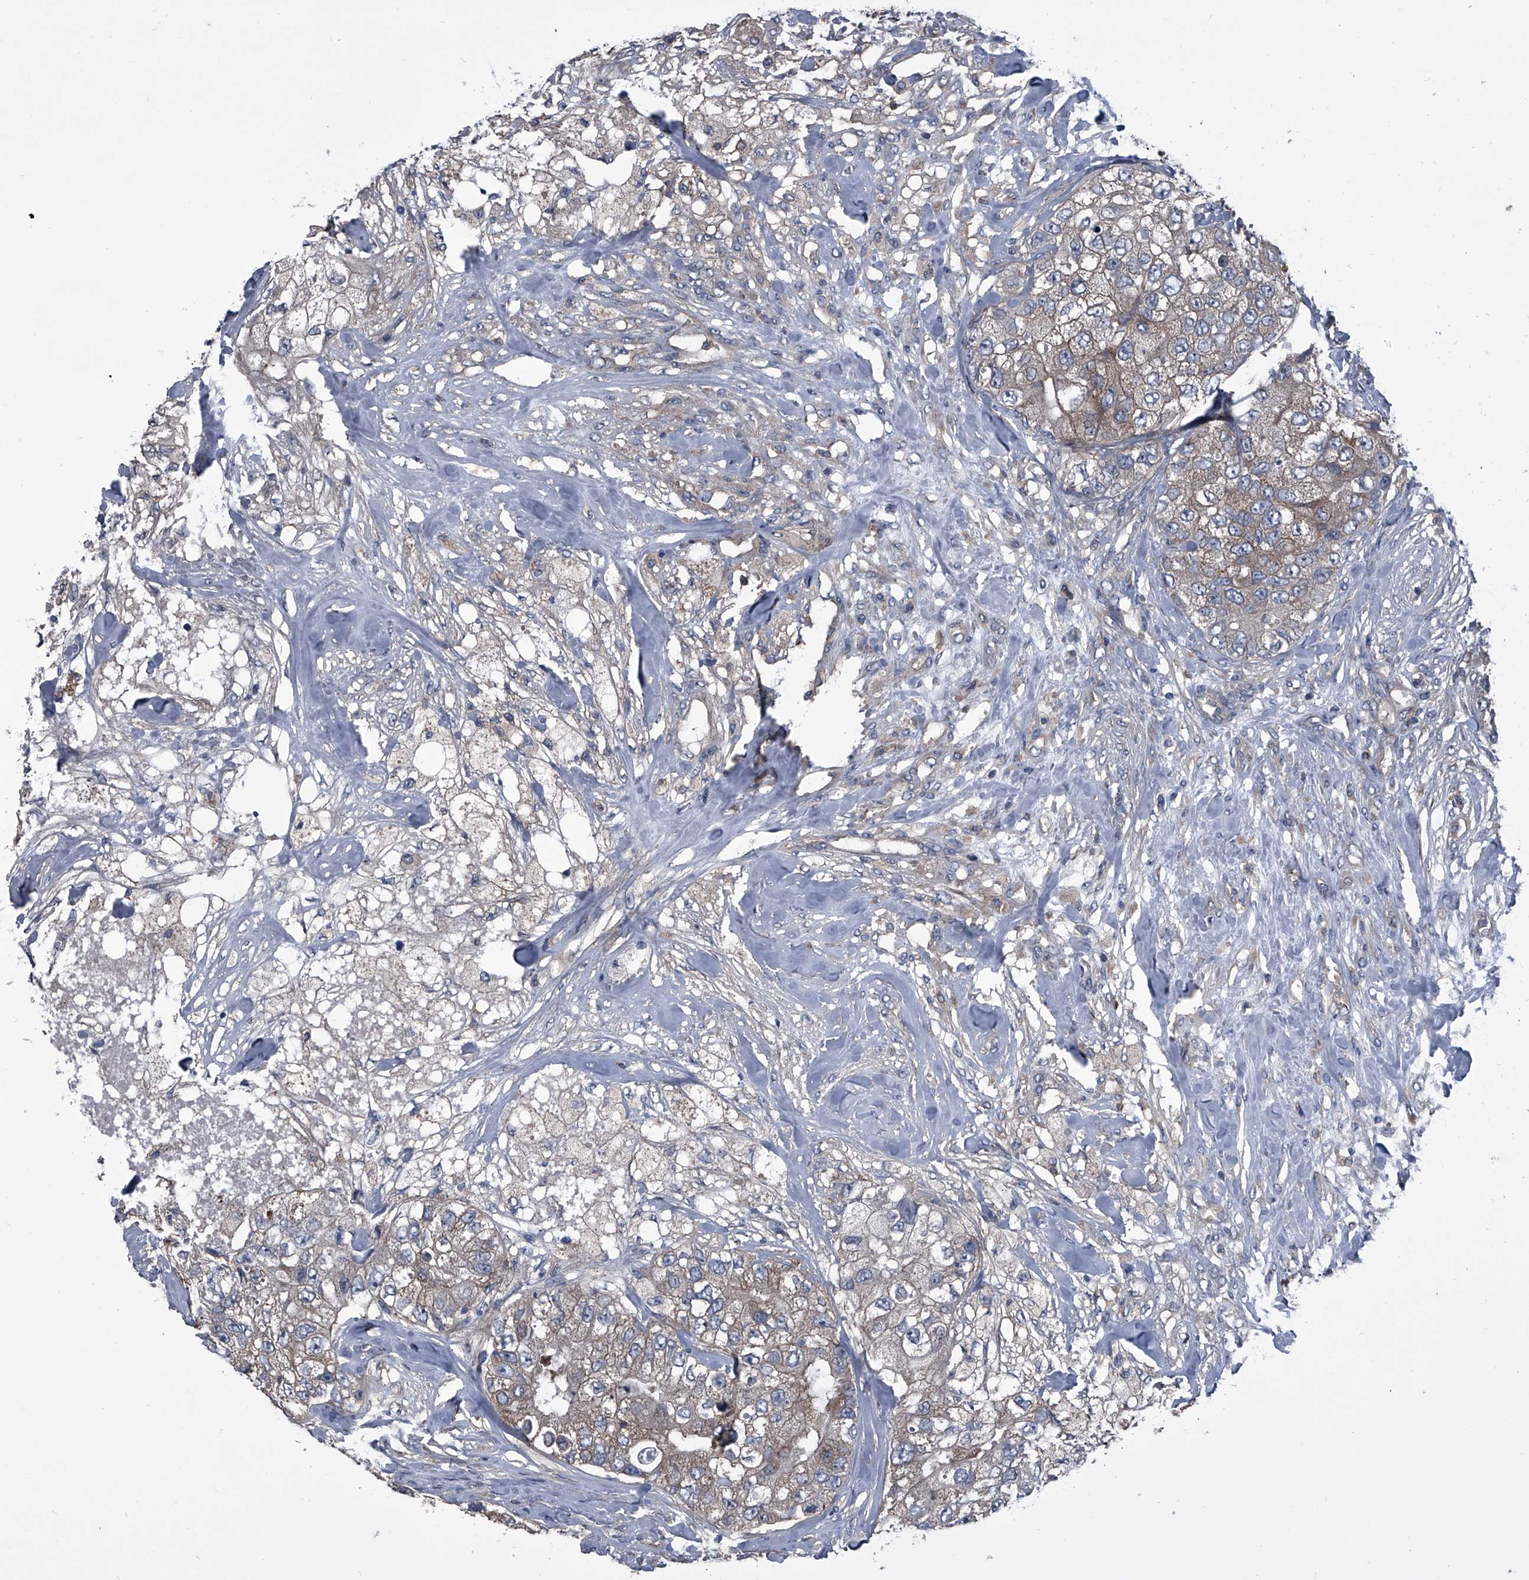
{"staining": {"intensity": "weak", "quantity": "25%-75%", "location": "cytoplasmic/membranous"}, "tissue": "breast cancer", "cell_type": "Tumor cells", "image_type": "cancer", "snomed": [{"axis": "morphology", "description": "Duct carcinoma"}, {"axis": "topography", "description": "Breast"}], "caption": "Immunohistochemical staining of human breast cancer exhibits low levels of weak cytoplasmic/membranous protein expression in about 25%-75% of tumor cells. The staining was performed using DAB (3,3'-diaminobenzidine), with brown indicating positive protein expression. Nuclei are stained blue with hematoxylin.", "gene": "PIP5K1A", "patient": {"sex": "female", "age": 62}}